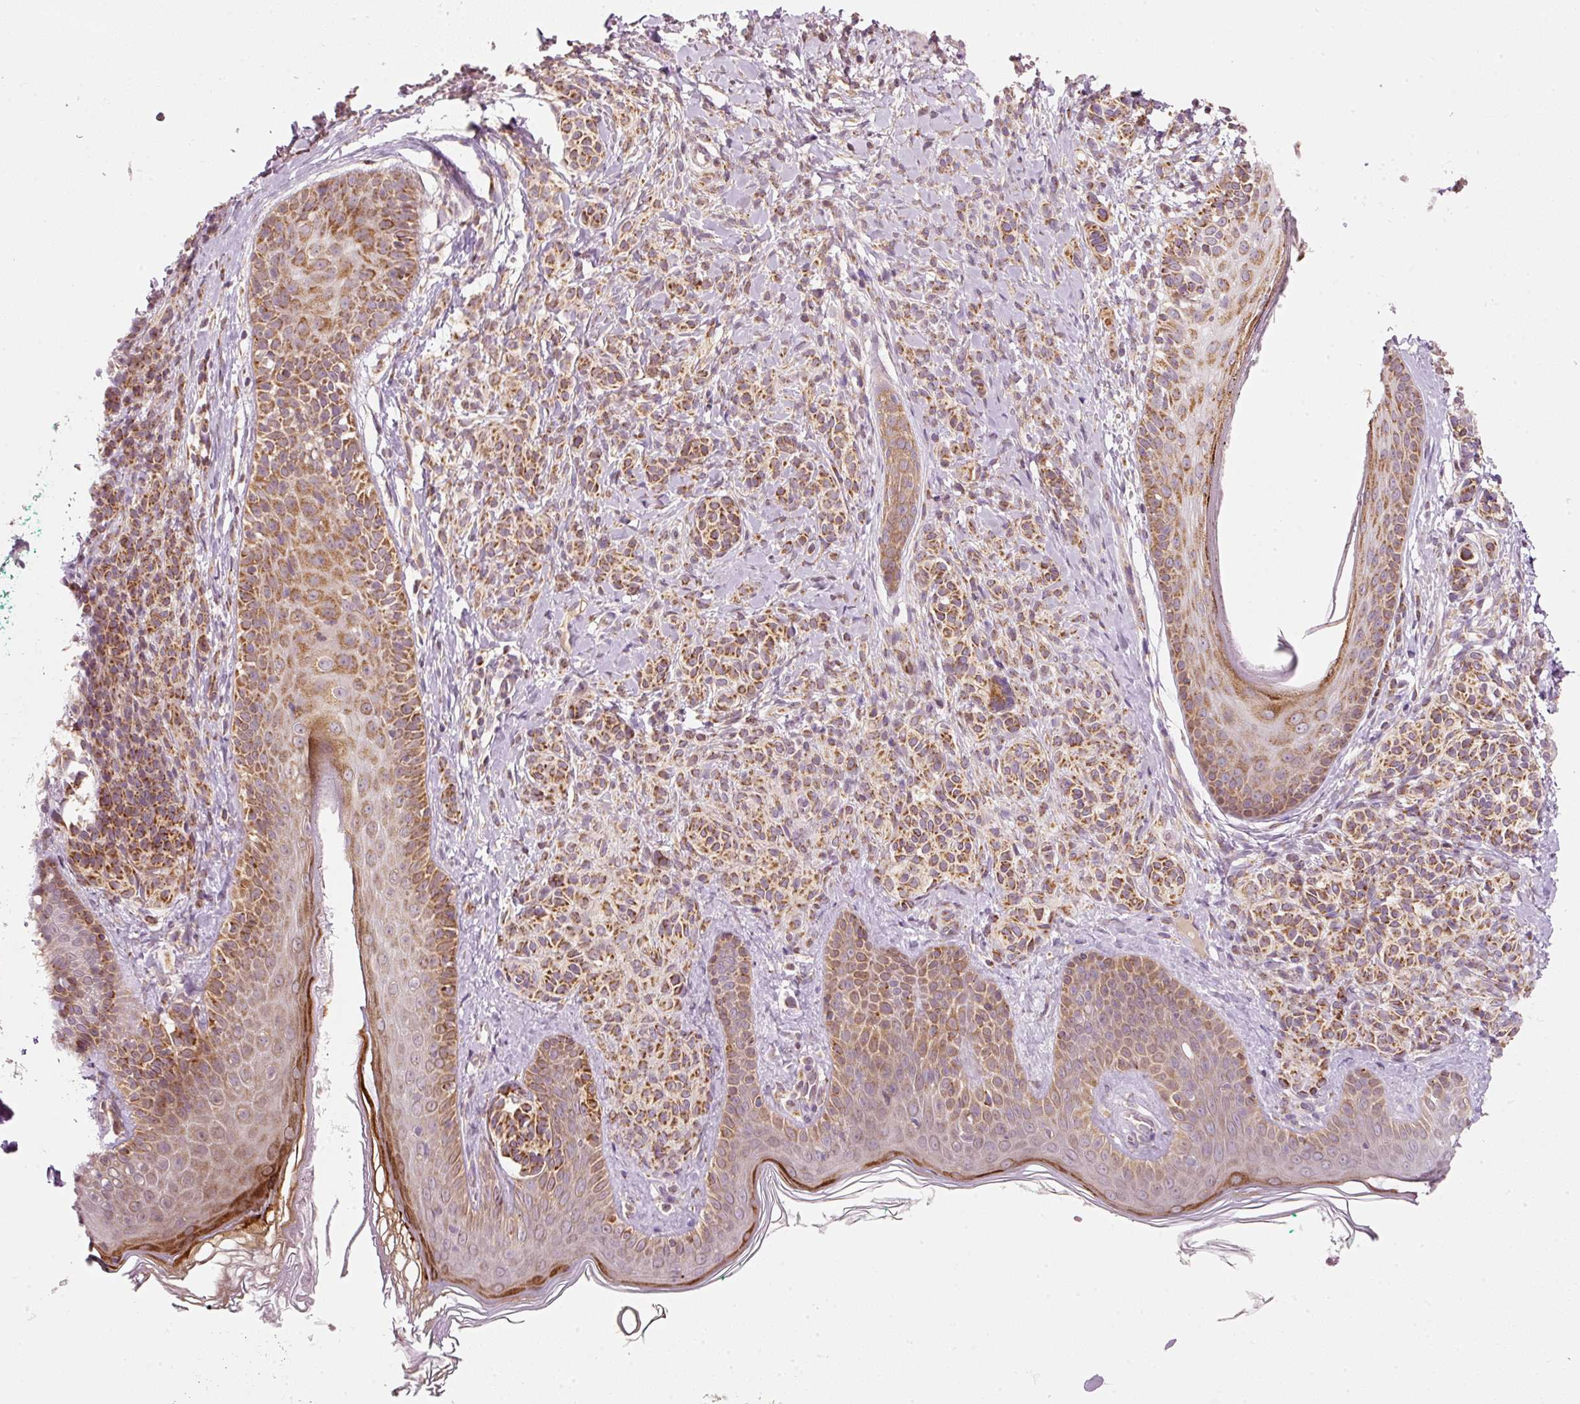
{"staining": {"intensity": "moderate", "quantity": ">75%", "location": "cytoplasmic/membranous"}, "tissue": "skin", "cell_type": "Fibroblasts", "image_type": "normal", "snomed": [{"axis": "morphology", "description": "Normal tissue, NOS"}, {"axis": "topography", "description": "Skin"}], "caption": "A micrograph of skin stained for a protein shows moderate cytoplasmic/membranous brown staining in fibroblasts. (Brightfield microscopy of DAB IHC at high magnification).", "gene": "FAM78B", "patient": {"sex": "male", "age": 16}}